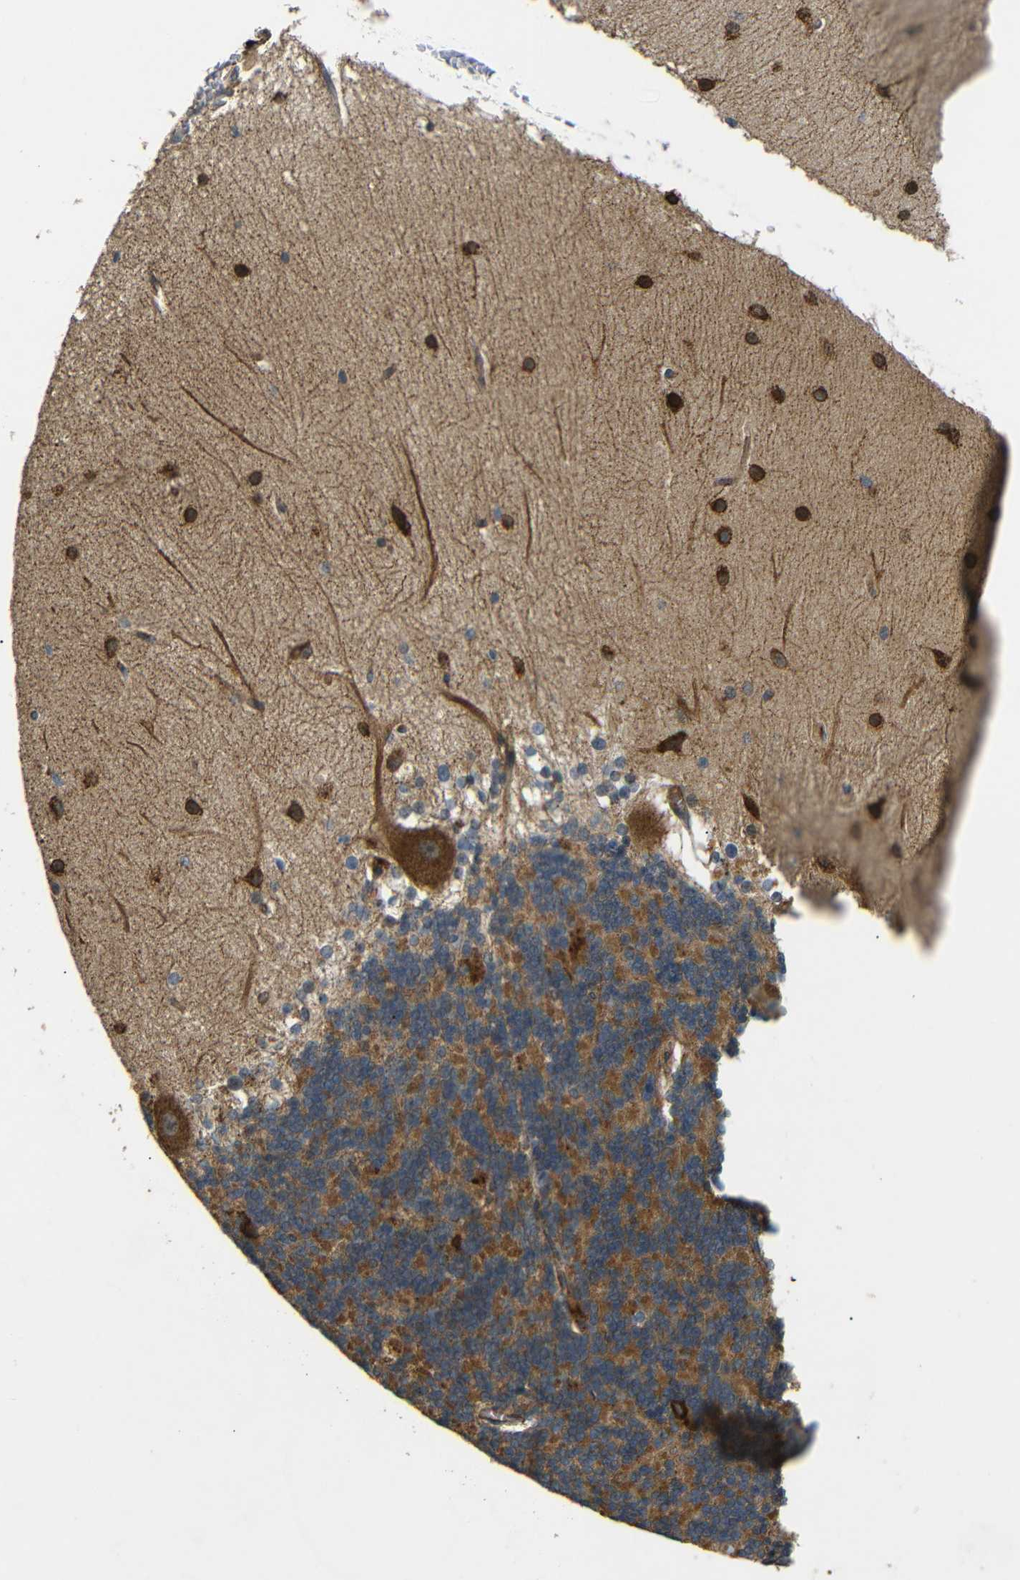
{"staining": {"intensity": "moderate", "quantity": ">75%", "location": "cytoplasmic/membranous"}, "tissue": "cerebellum", "cell_type": "Cells in granular layer", "image_type": "normal", "snomed": [{"axis": "morphology", "description": "Normal tissue, NOS"}, {"axis": "topography", "description": "Cerebellum"}], "caption": "Immunohistochemistry (IHC) of benign human cerebellum displays medium levels of moderate cytoplasmic/membranous positivity in approximately >75% of cells in granular layer. Nuclei are stained in blue.", "gene": "ATP7A", "patient": {"sex": "female", "age": 19}}